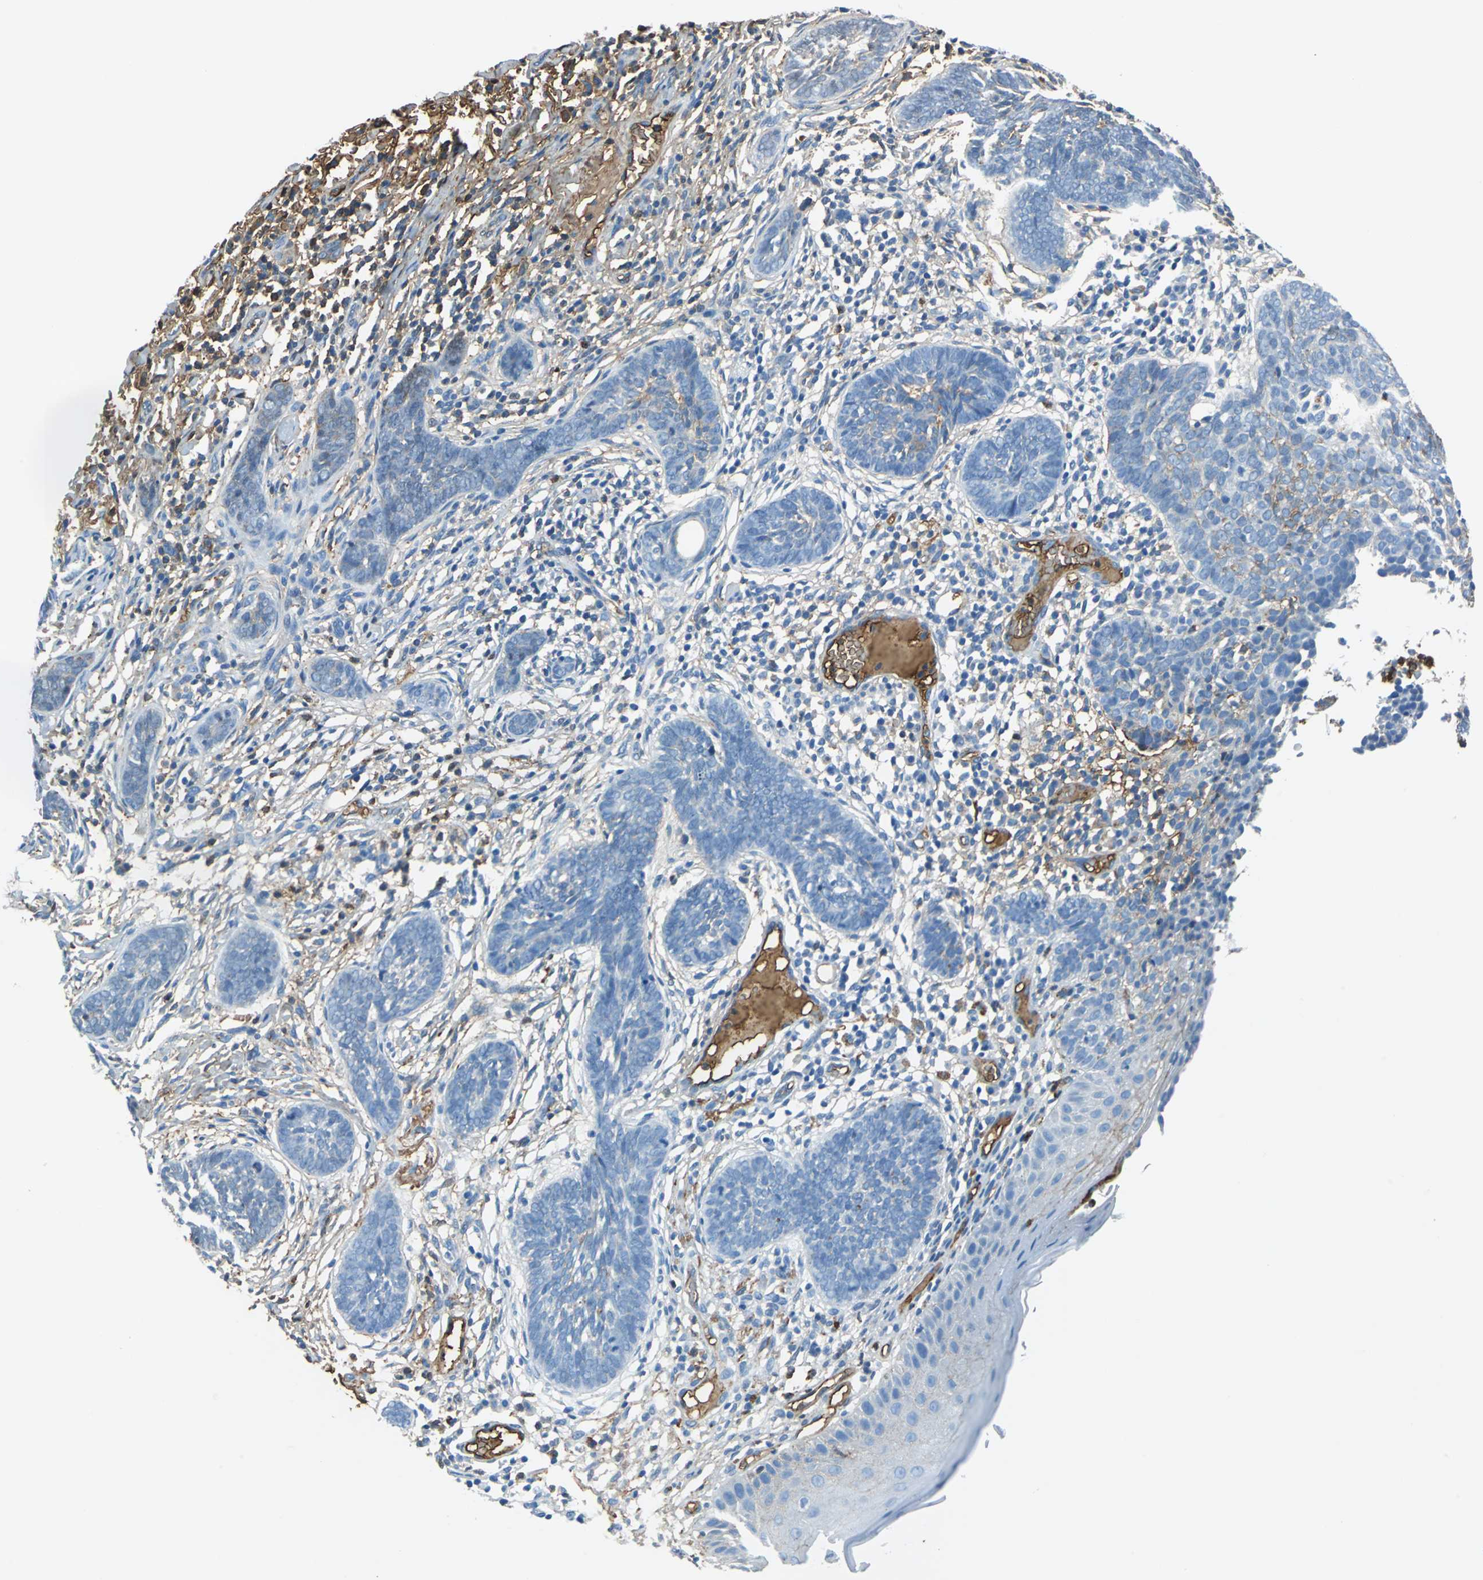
{"staining": {"intensity": "weak", "quantity": "<25%", "location": "cytoplasmic/membranous"}, "tissue": "skin cancer", "cell_type": "Tumor cells", "image_type": "cancer", "snomed": [{"axis": "morphology", "description": "Normal tissue, NOS"}, {"axis": "morphology", "description": "Basal cell carcinoma"}, {"axis": "topography", "description": "Skin"}], "caption": "An immunohistochemistry (IHC) image of skin basal cell carcinoma is shown. There is no staining in tumor cells of skin basal cell carcinoma.", "gene": "ALB", "patient": {"sex": "male", "age": 87}}